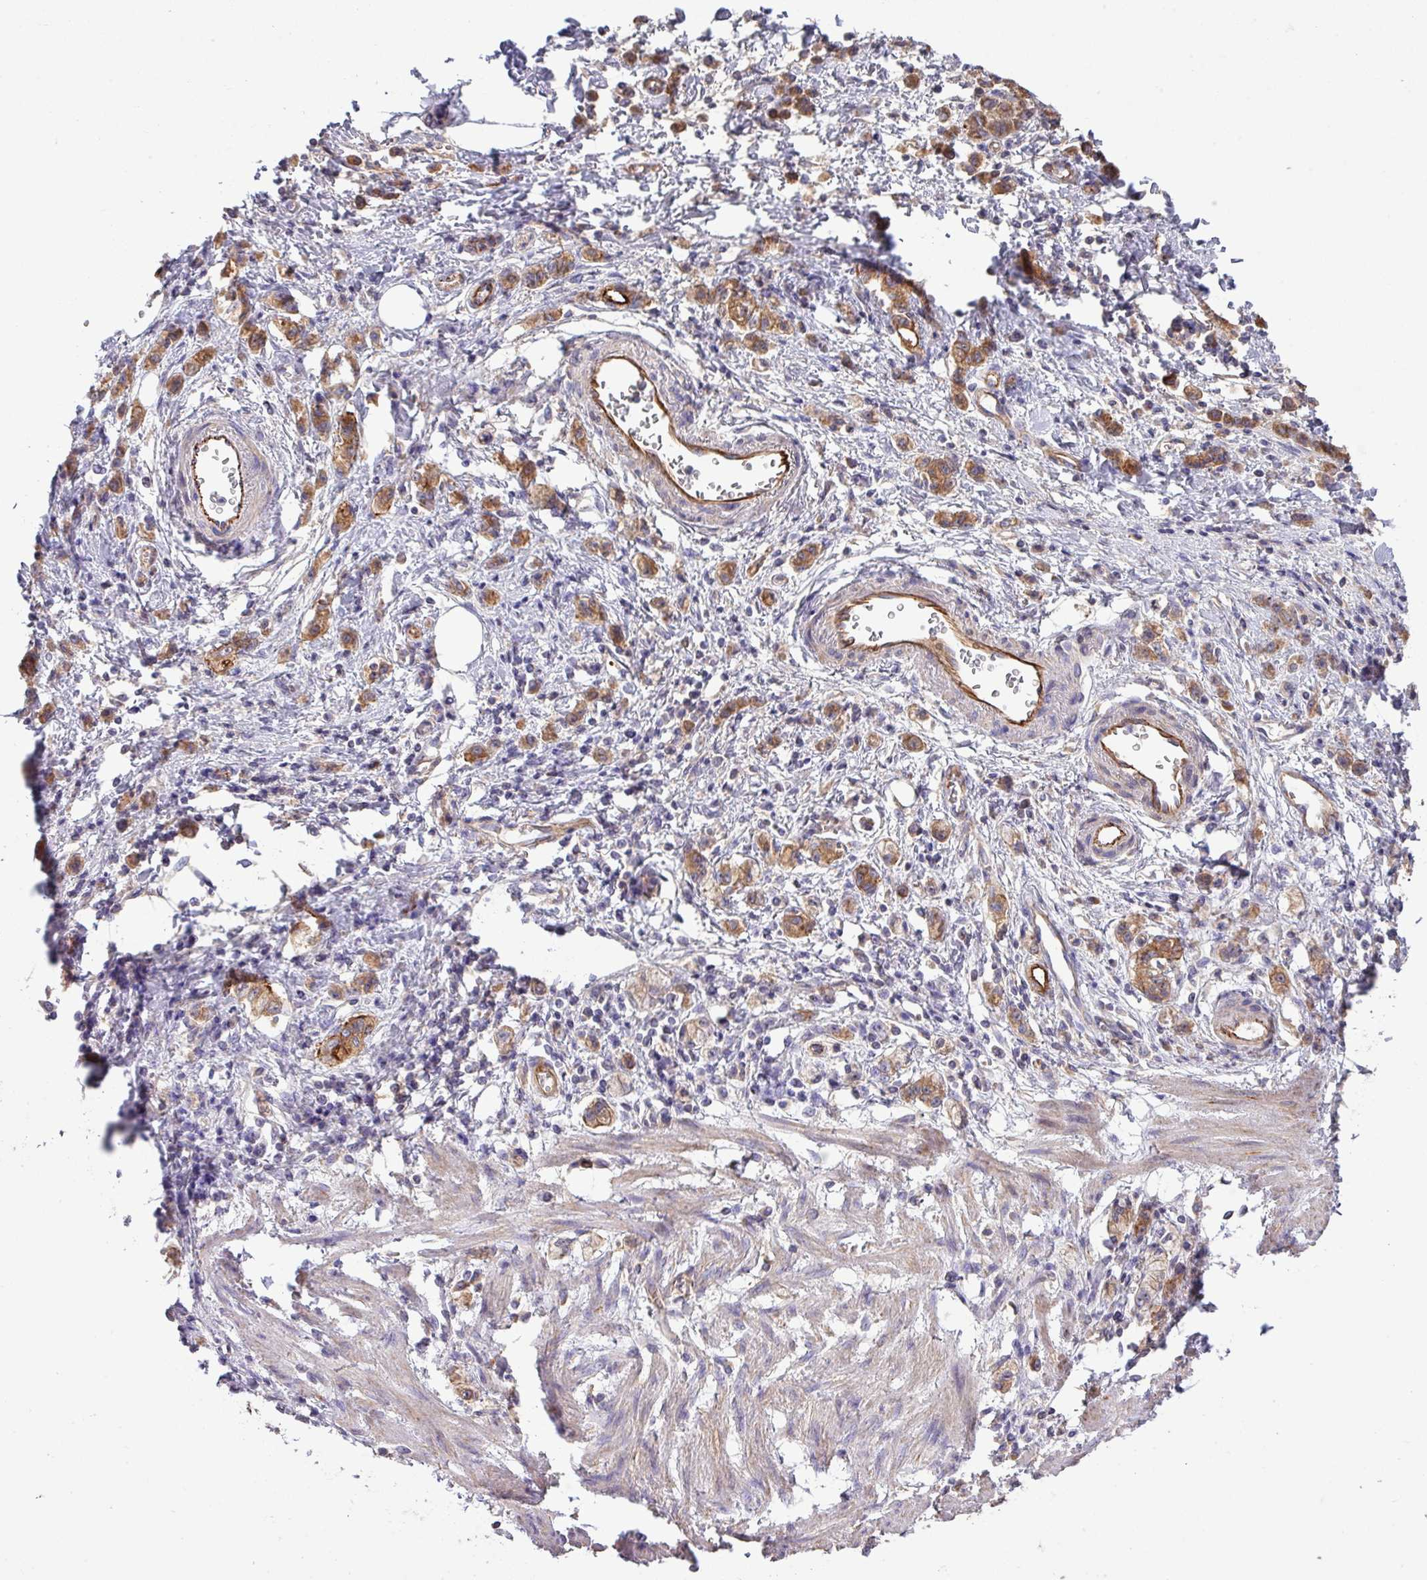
{"staining": {"intensity": "moderate", "quantity": ">75%", "location": "cytoplasmic/membranous"}, "tissue": "stomach cancer", "cell_type": "Tumor cells", "image_type": "cancer", "snomed": [{"axis": "morphology", "description": "Adenocarcinoma, NOS"}, {"axis": "topography", "description": "Stomach"}], "caption": "The immunohistochemical stain highlights moderate cytoplasmic/membranous staining in tumor cells of adenocarcinoma (stomach) tissue.", "gene": "LRRC53", "patient": {"sex": "male", "age": 77}}